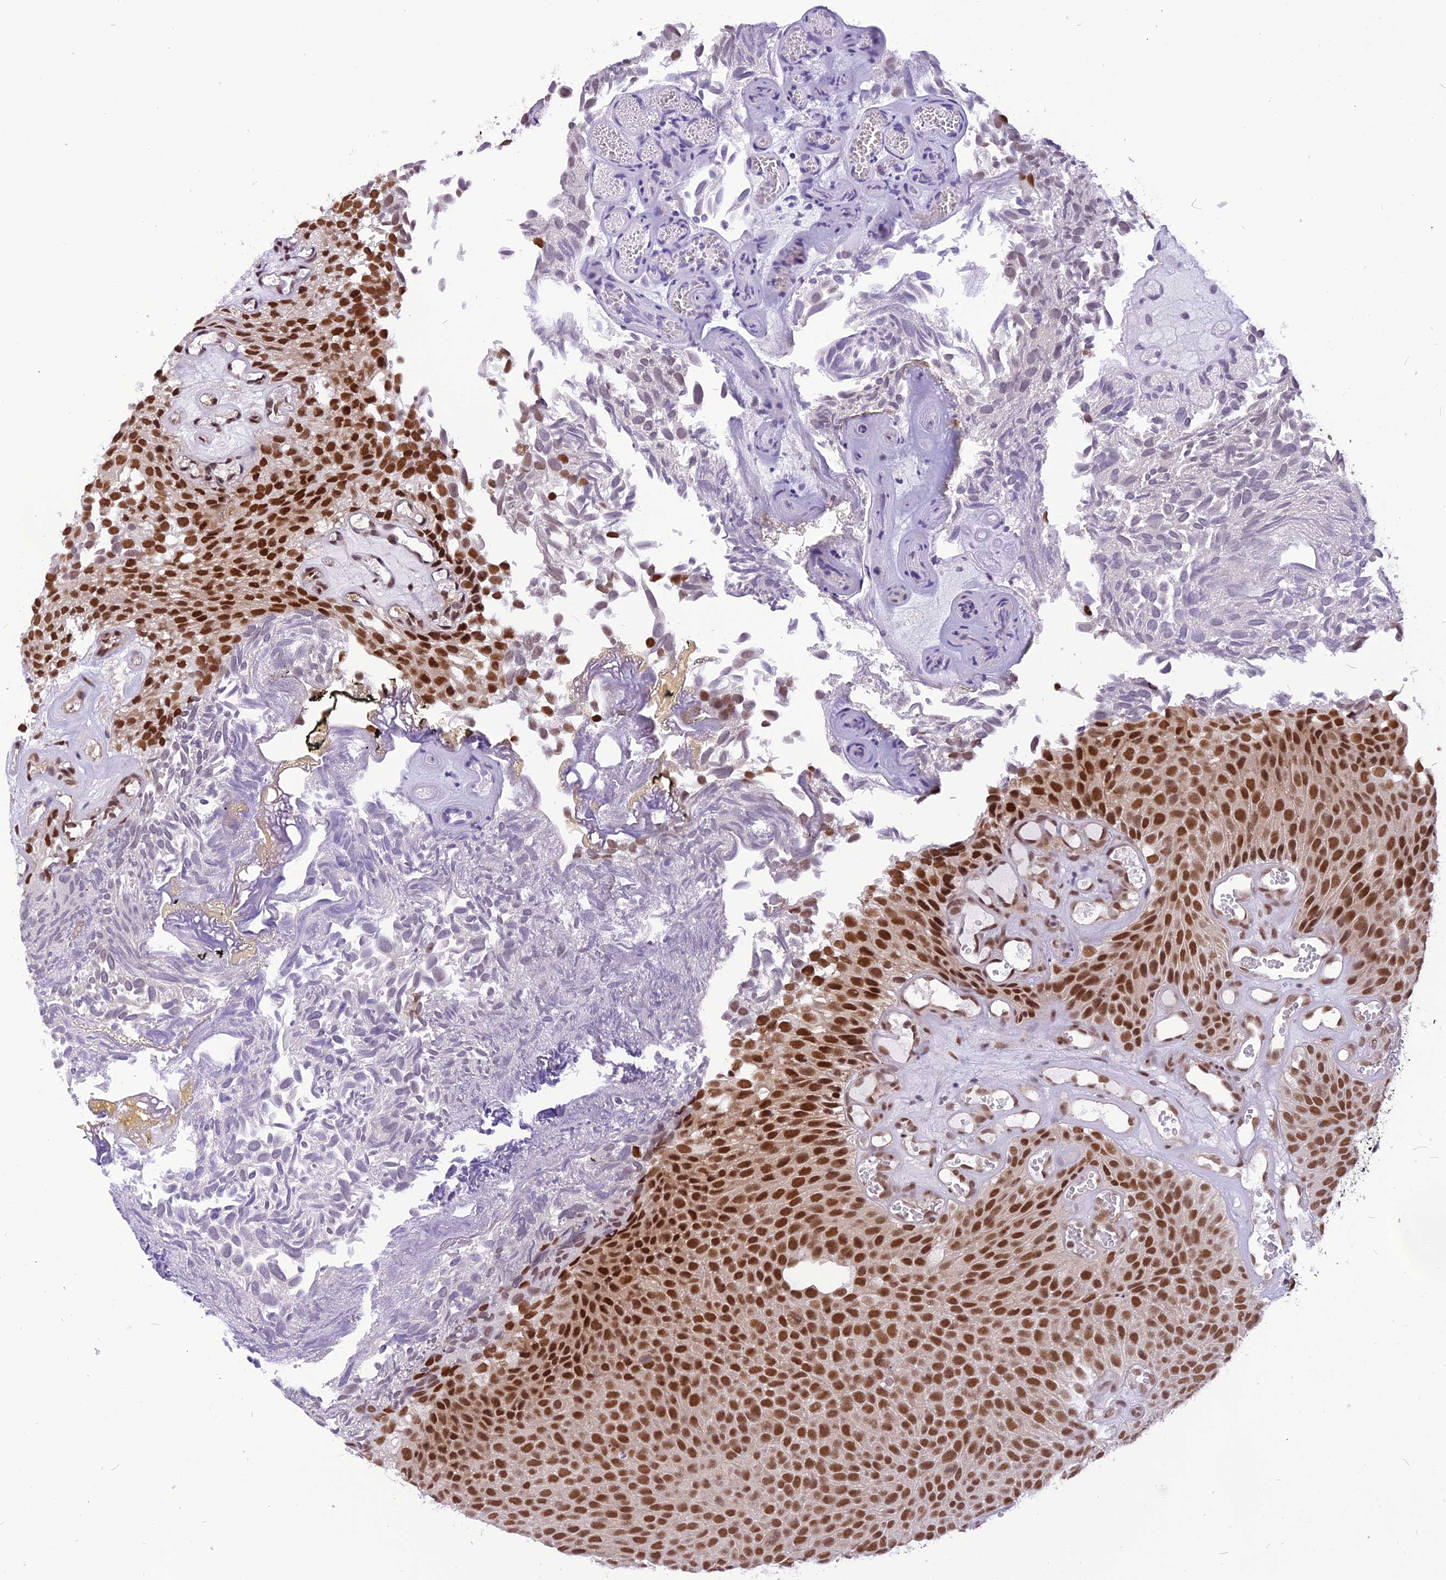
{"staining": {"intensity": "strong", "quantity": ">75%", "location": "nuclear"}, "tissue": "urothelial cancer", "cell_type": "Tumor cells", "image_type": "cancer", "snomed": [{"axis": "morphology", "description": "Urothelial carcinoma, Low grade"}, {"axis": "topography", "description": "Urinary bladder"}], "caption": "Immunohistochemical staining of urothelial cancer displays high levels of strong nuclear expression in about >75% of tumor cells. (DAB = brown stain, brightfield microscopy at high magnification).", "gene": "IRF2BP1", "patient": {"sex": "male", "age": 89}}